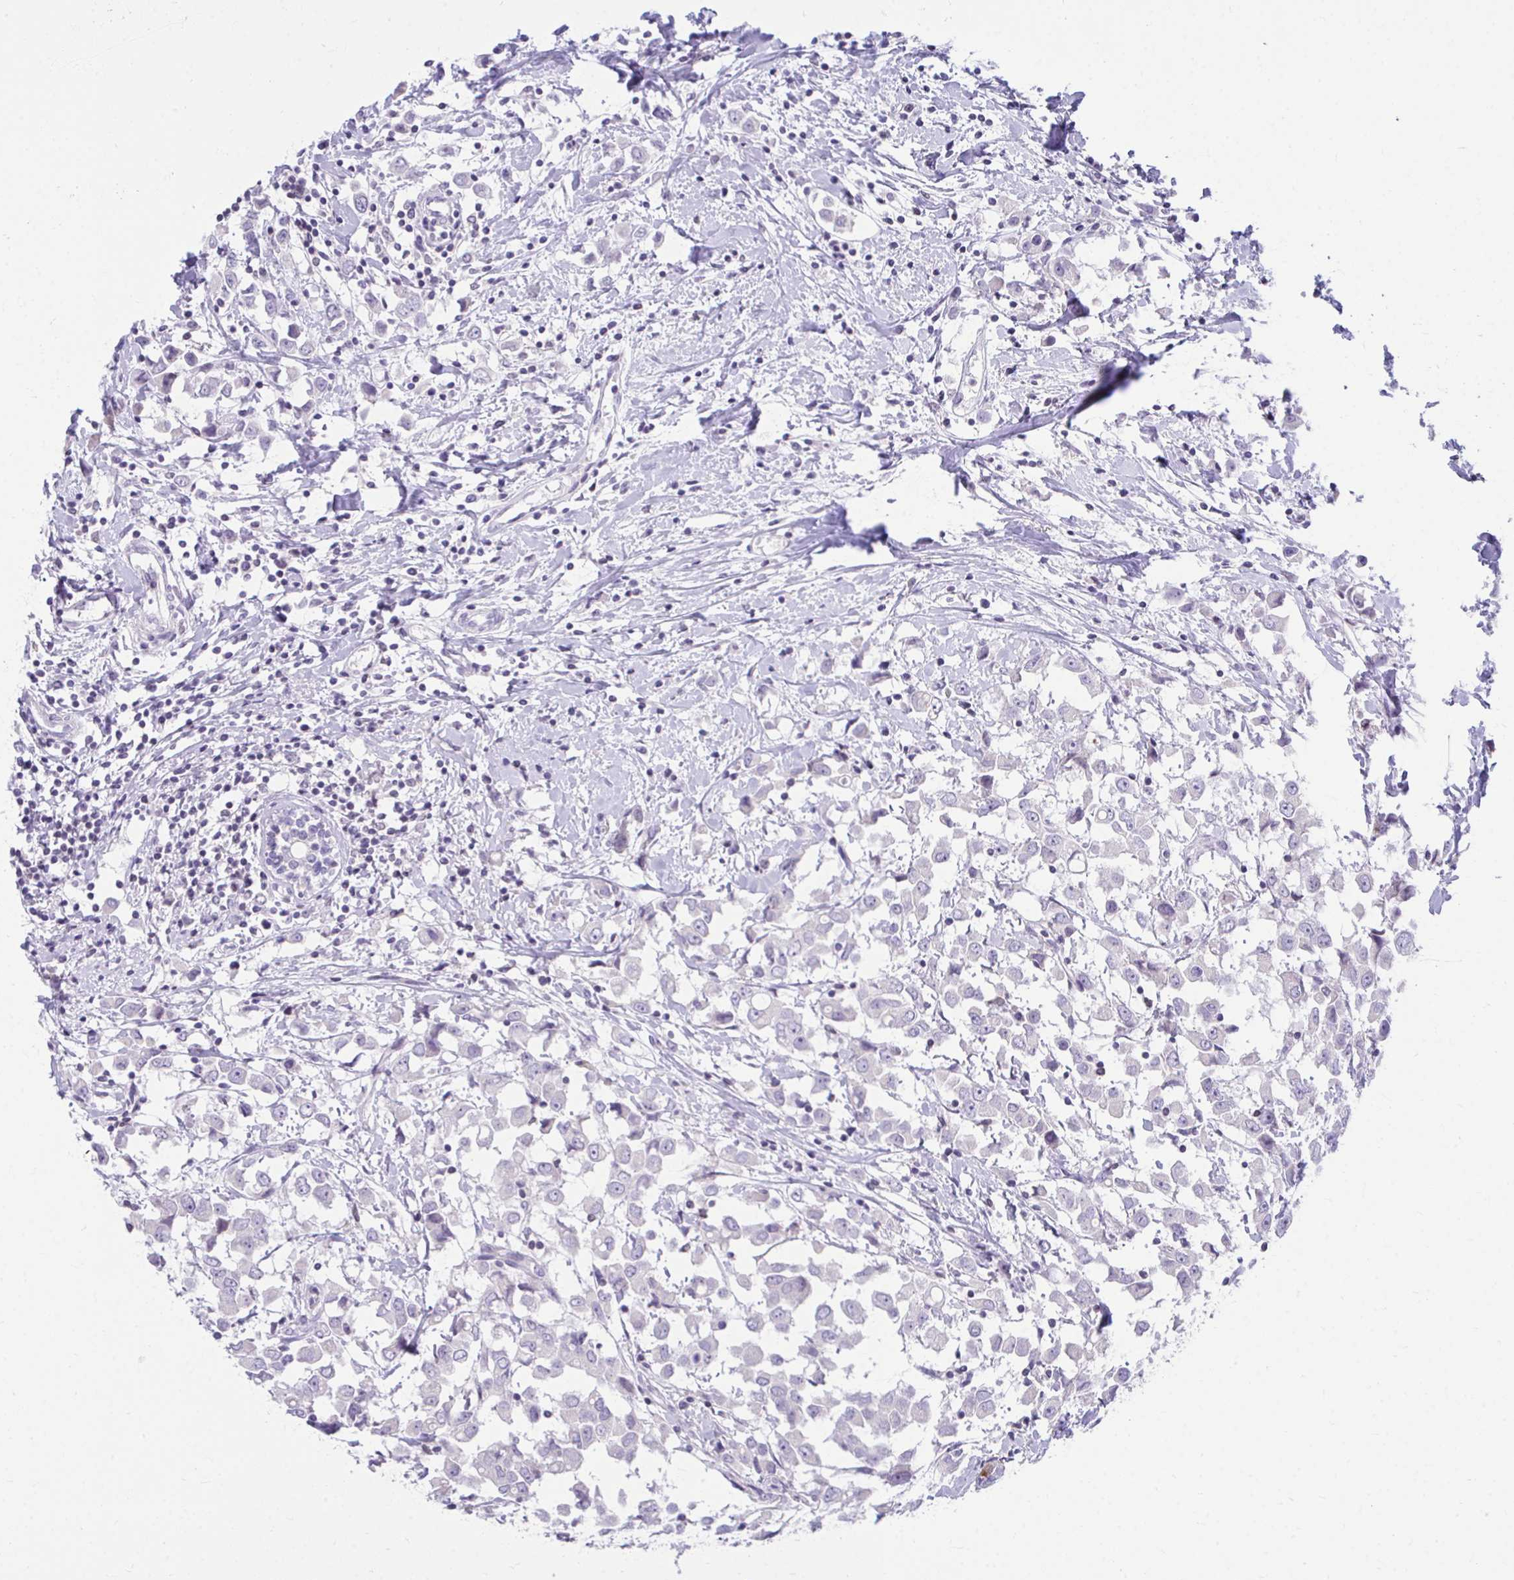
{"staining": {"intensity": "negative", "quantity": "none", "location": "none"}, "tissue": "breast cancer", "cell_type": "Tumor cells", "image_type": "cancer", "snomed": [{"axis": "morphology", "description": "Duct carcinoma"}, {"axis": "topography", "description": "Breast"}], "caption": "There is no significant staining in tumor cells of breast intraductal carcinoma.", "gene": "OR7A5", "patient": {"sex": "female", "age": 61}}